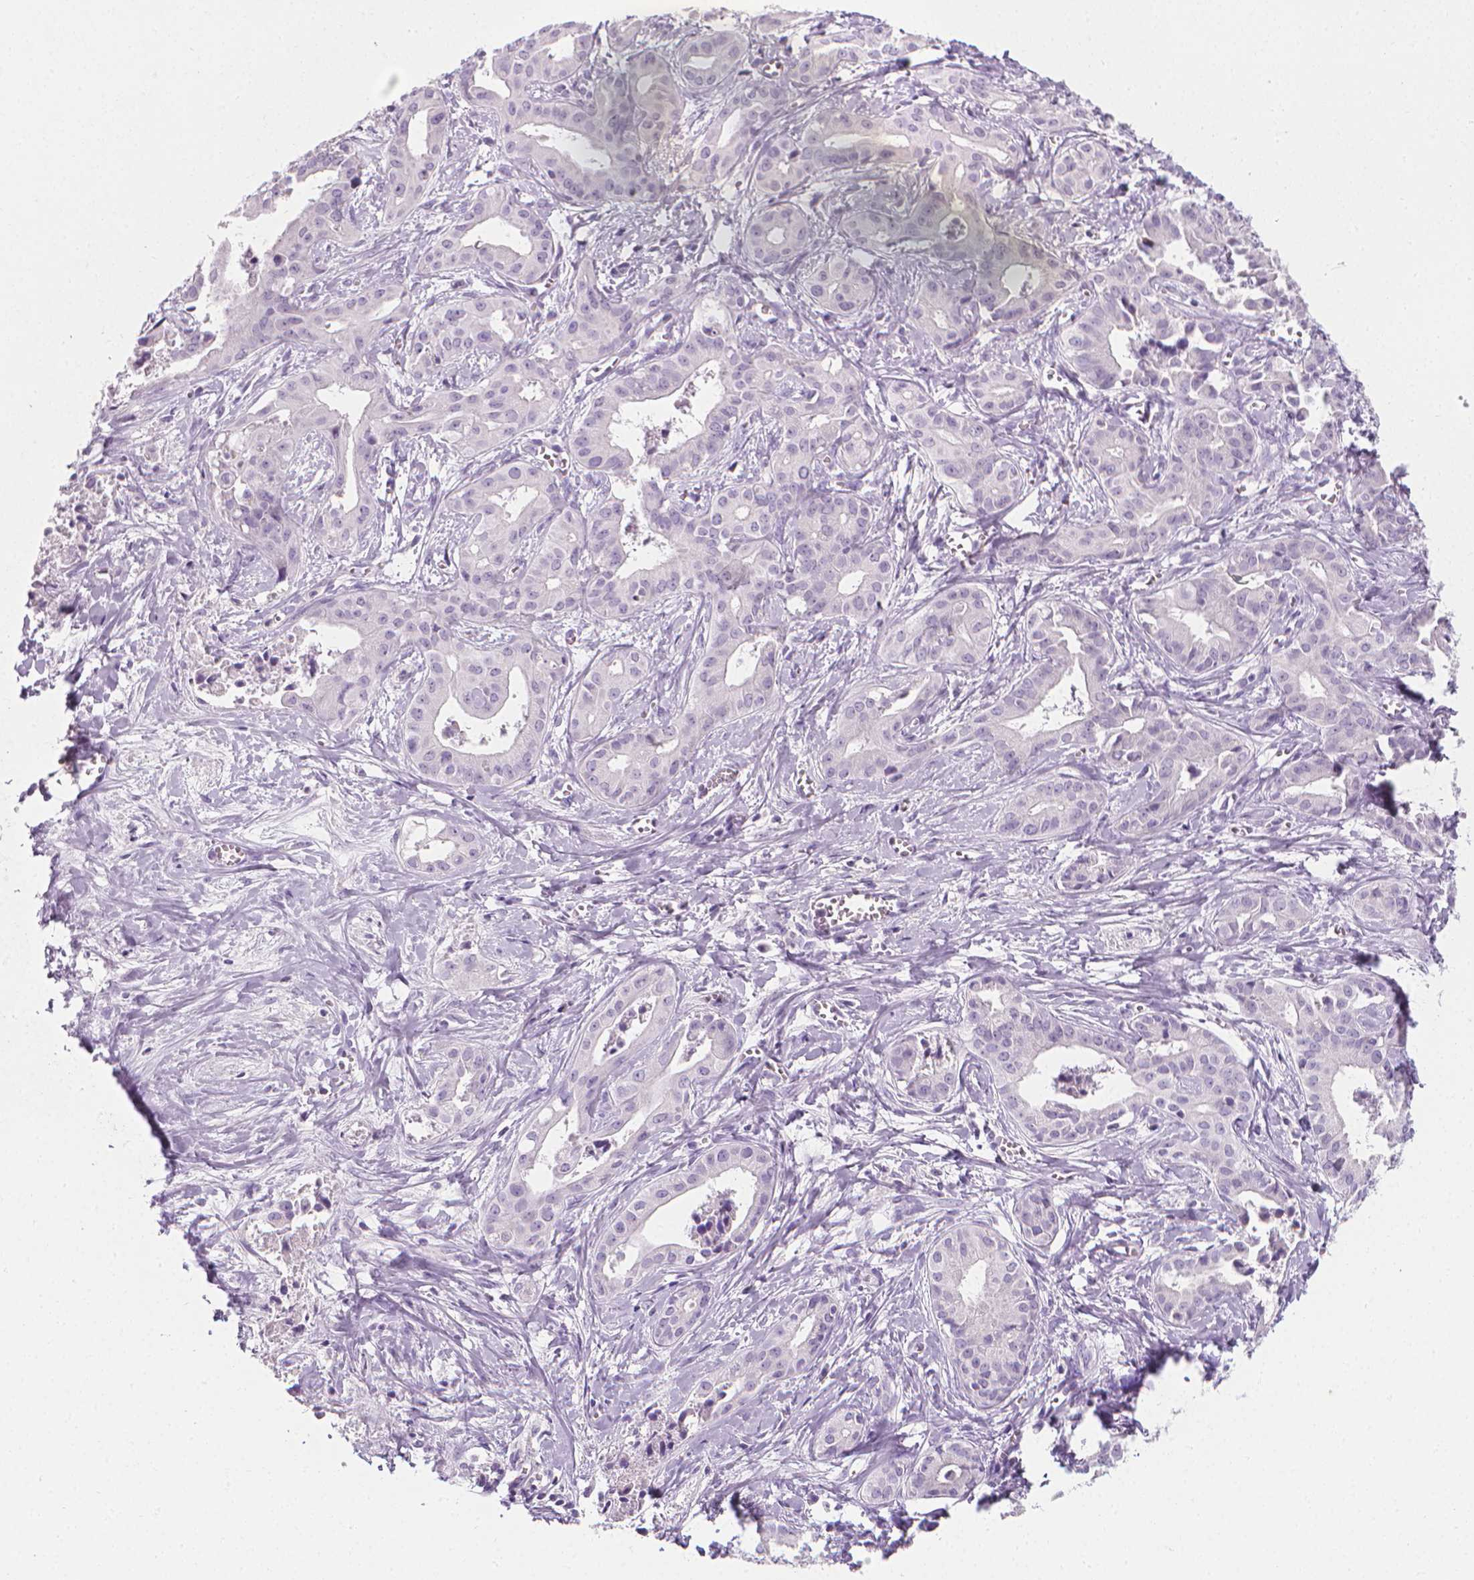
{"staining": {"intensity": "negative", "quantity": "none", "location": "none"}, "tissue": "liver cancer", "cell_type": "Tumor cells", "image_type": "cancer", "snomed": [{"axis": "morphology", "description": "Cholangiocarcinoma"}, {"axis": "topography", "description": "Liver"}], "caption": "There is no significant expression in tumor cells of liver cholangiocarcinoma. (DAB immunohistochemistry (IHC), high magnification).", "gene": "DCAF8L1", "patient": {"sex": "female", "age": 65}}